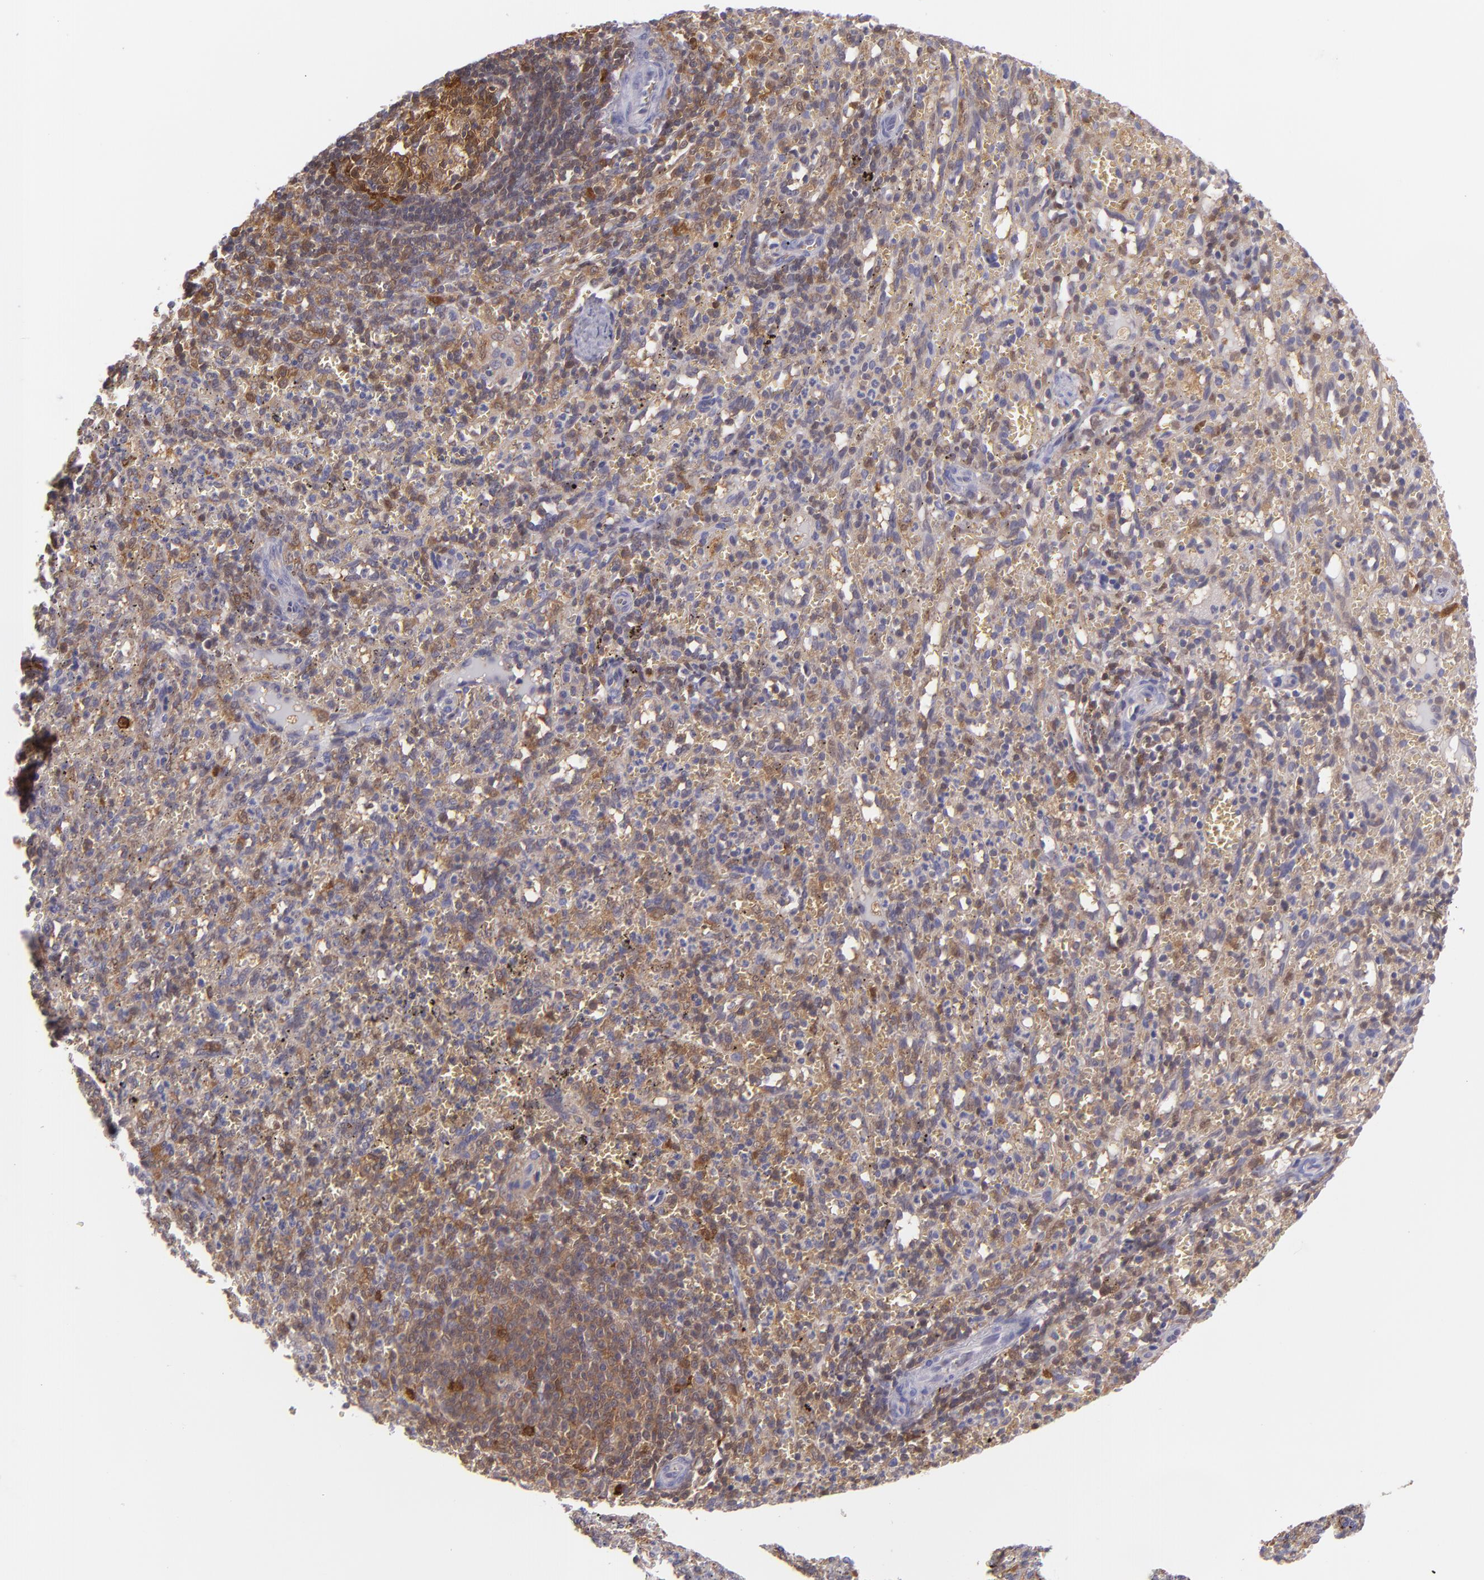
{"staining": {"intensity": "weak", "quantity": ">75%", "location": "cytoplasmic/membranous"}, "tissue": "spleen", "cell_type": "Cells in red pulp", "image_type": "normal", "snomed": [{"axis": "morphology", "description": "Normal tissue, NOS"}, {"axis": "topography", "description": "Spleen"}], "caption": "The immunohistochemical stain labels weak cytoplasmic/membranous staining in cells in red pulp of normal spleen. The staining was performed using DAB (3,3'-diaminobenzidine), with brown indicating positive protein expression. Nuclei are stained blue with hematoxylin.", "gene": "HSPH1", "patient": {"sex": "female", "age": 10}}